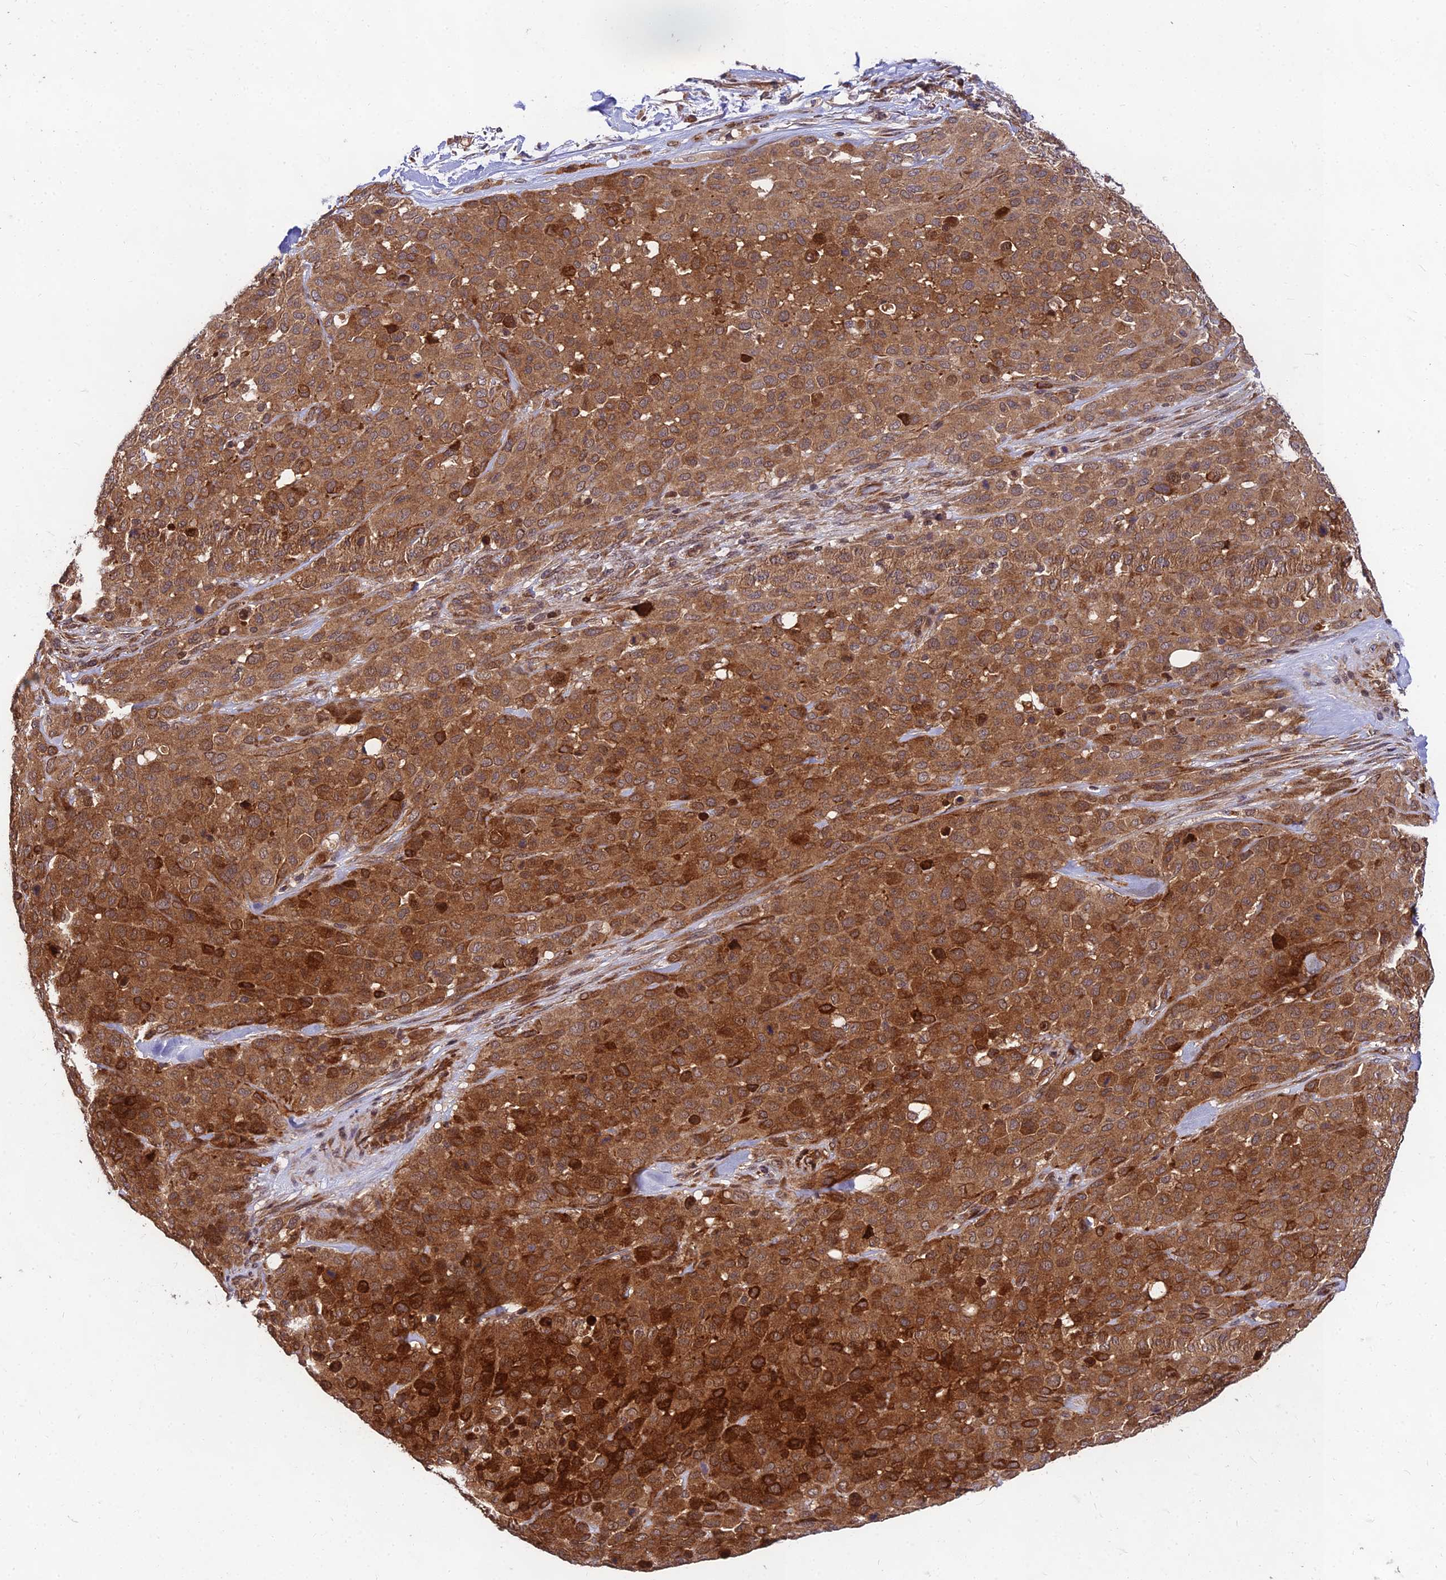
{"staining": {"intensity": "strong", "quantity": ">75%", "location": "cytoplasmic/membranous"}, "tissue": "melanoma", "cell_type": "Tumor cells", "image_type": "cancer", "snomed": [{"axis": "morphology", "description": "Malignant melanoma, Metastatic site"}, {"axis": "topography", "description": "Skin"}], "caption": "An image of human melanoma stained for a protein displays strong cytoplasmic/membranous brown staining in tumor cells.", "gene": "MKKS", "patient": {"sex": "female", "age": 81}}